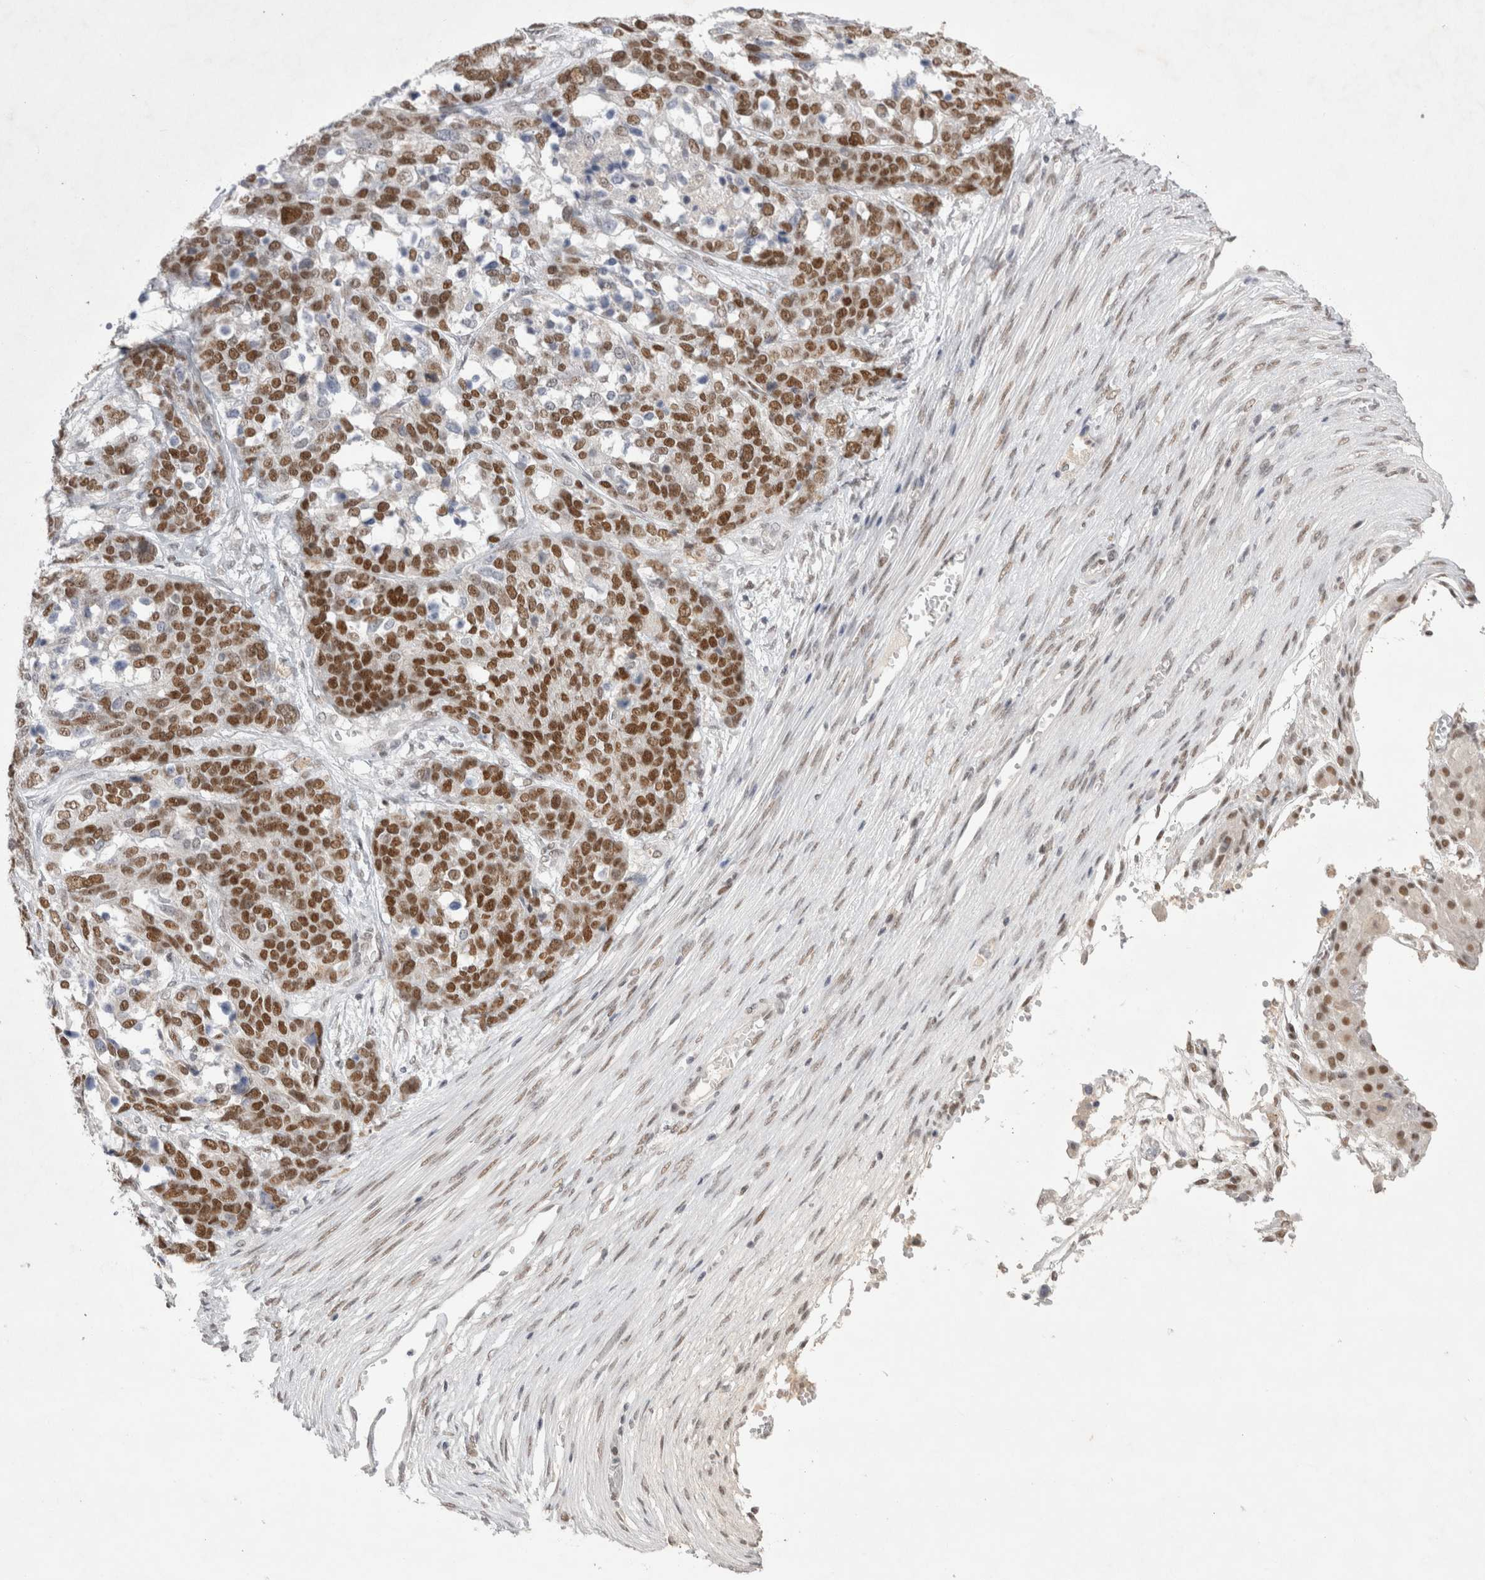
{"staining": {"intensity": "moderate", "quantity": ">75%", "location": "nuclear"}, "tissue": "ovarian cancer", "cell_type": "Tumor cells", "image_type": "cancer", "snomed": [{"axis": "morphology", "description": "Cystadenocarcinoma, serous, NOS"}, {"axis": "topography", "description": "Ovary"}], "caption": "The immunohistochemical stain shows moderate nuclear expression in tumor cells of ovarian cancer tissue.", "gene": "RECQL4", "patient": {"sex": "female", "age": 44}}